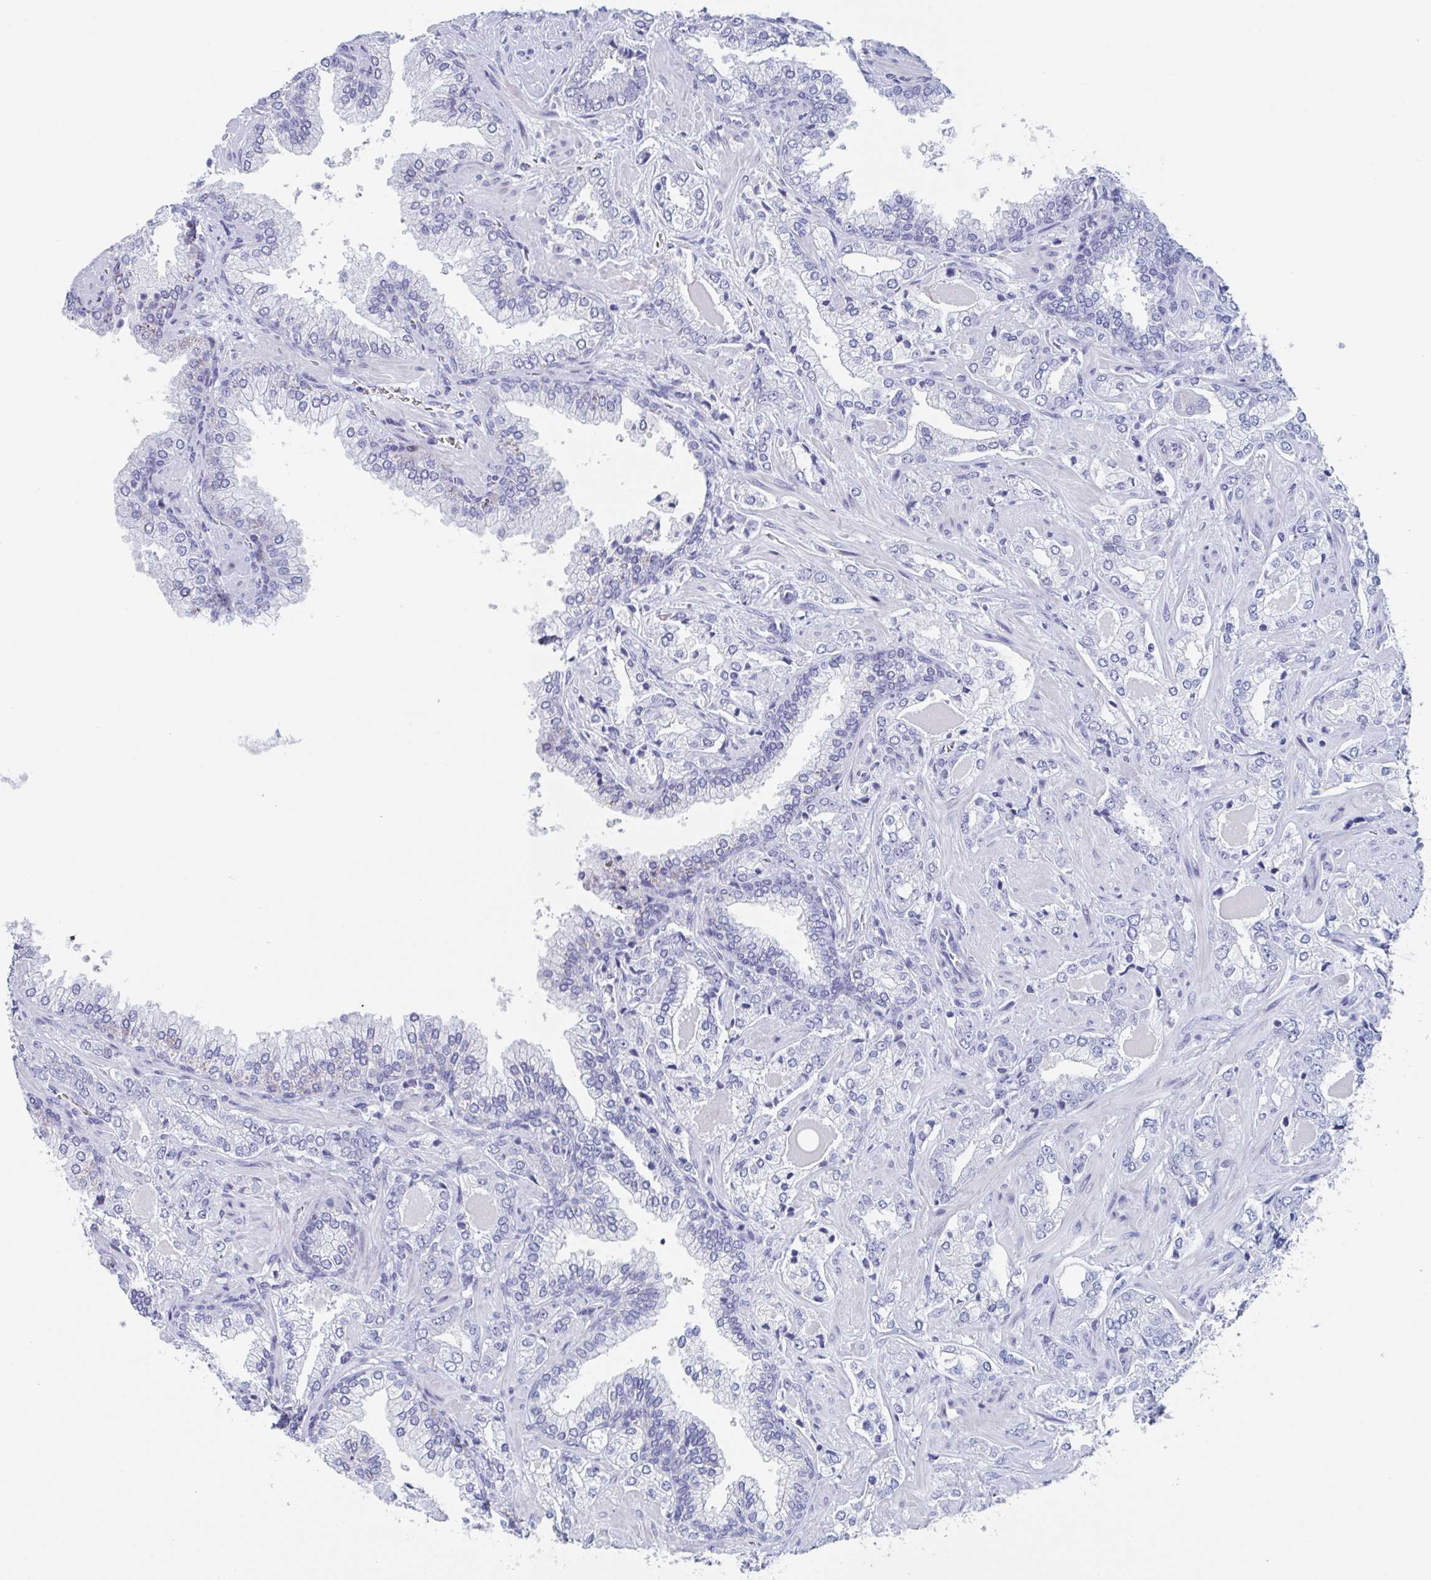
{"staining": {"intensity": "negative", "quantity": "none", "location": "none"}, "tissue": "prostate cancer", "cell_type": "Tumor cells", "image_type": "cancer", "snomed": [{"axis": "morphology", "description": "Adenocarcinoma, High grade"}, {"axis": "topography", "description": "Prostate"}], "caption": "This is an IHC photomicrograph of human high-grade adenocarcinoma (prostate). There is no positivity in tumor cells.", "gene": "NT5C3B", "patient": {"sex": "male", "age": 60}}